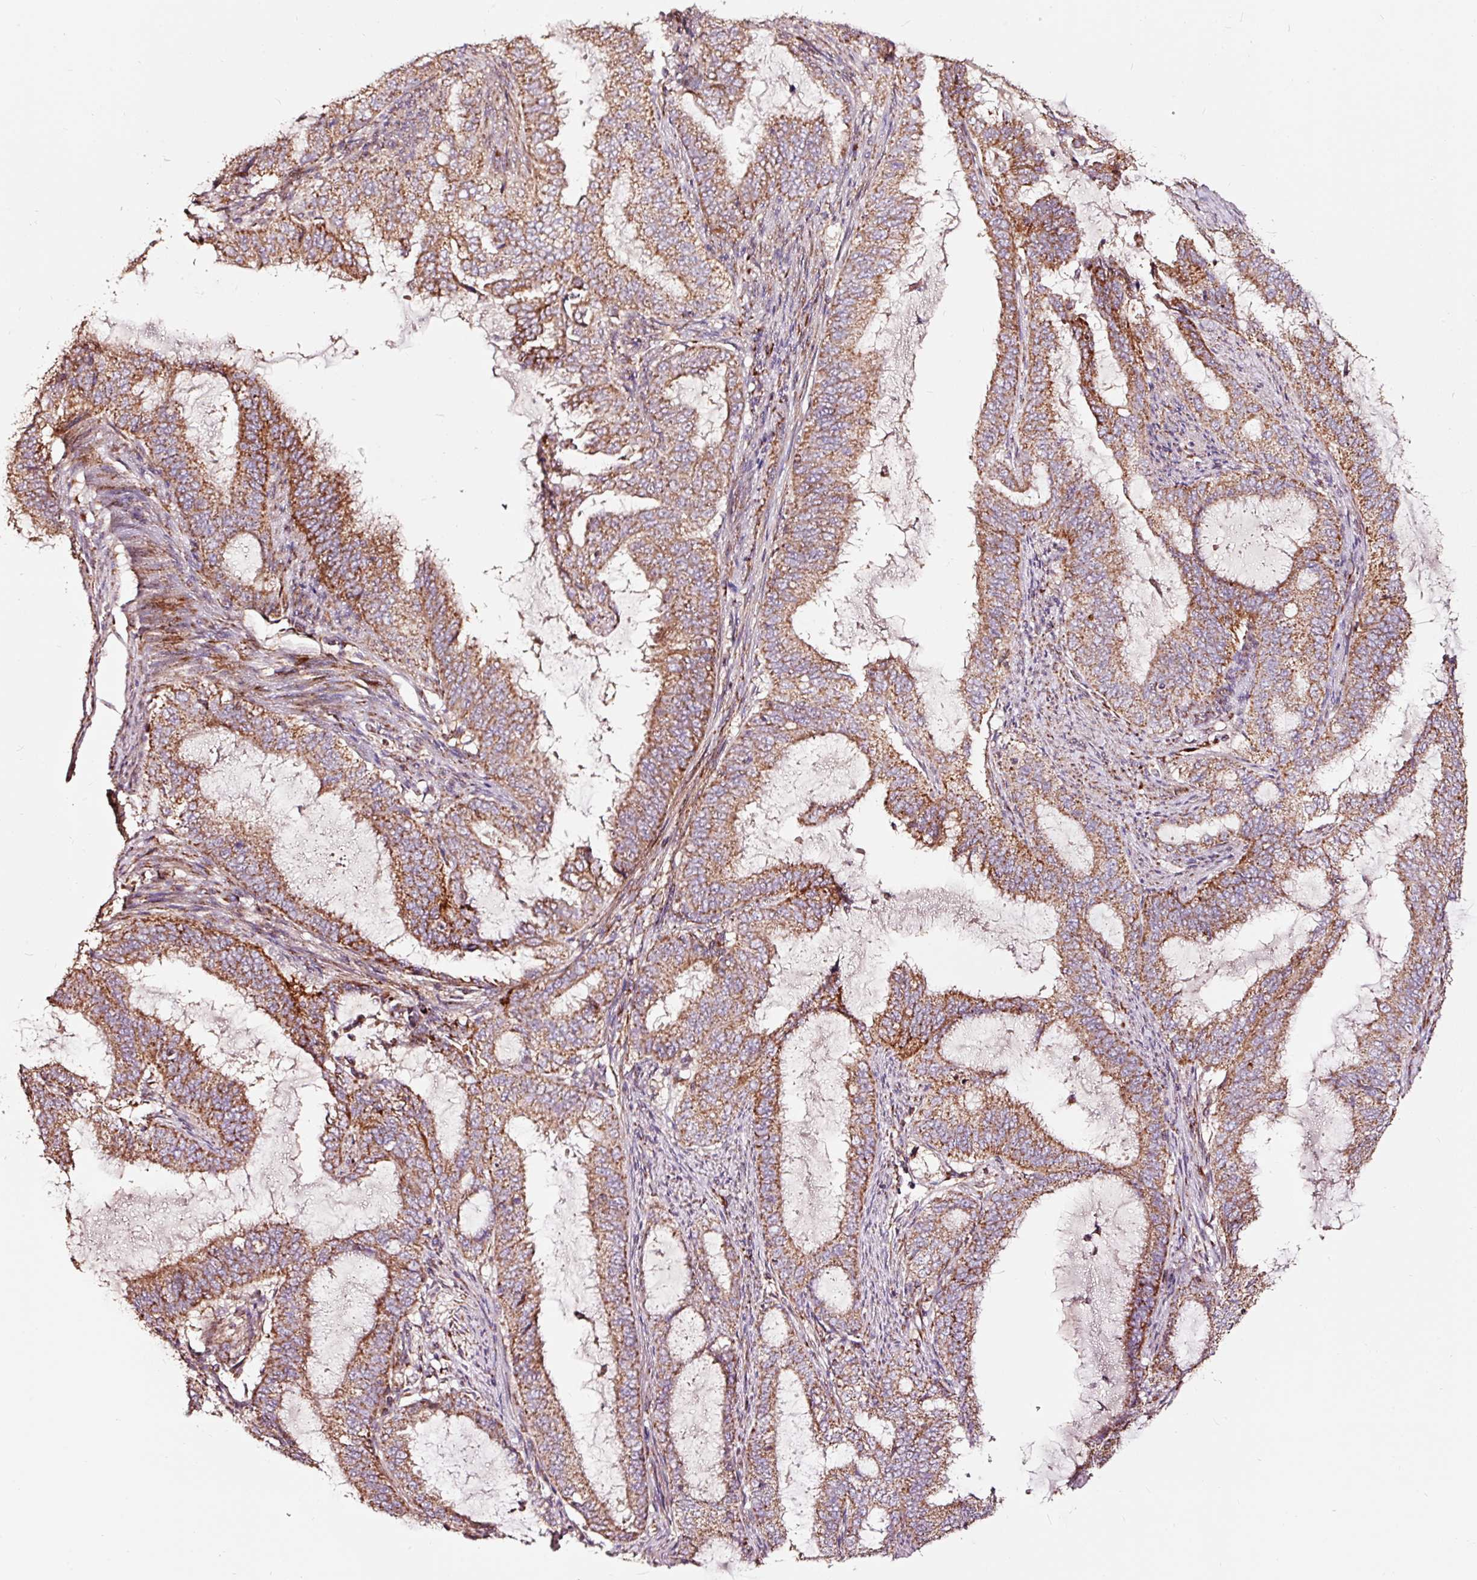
{"staining": {"intensity": "moderate", "quantity": ">75%", "location": "cytoplasmic/membranous"}, "tissue": "endometrial cancer", "cell_type": "Tumor cells", "image_type": "cancer", "snomed": [{"axis": "morphology", "description": "Adenocarcinoma, NOS"}, {"axis": "topography", "description": "Endometrium"}], "caption": "Moderate cytoplasmic/membranous expression for a protein is seen in approximately >75% of tumor cells of endometrial cancer using IHC.", "gene": "TPM1", "patient": {"sex": "female", "age": 51}}